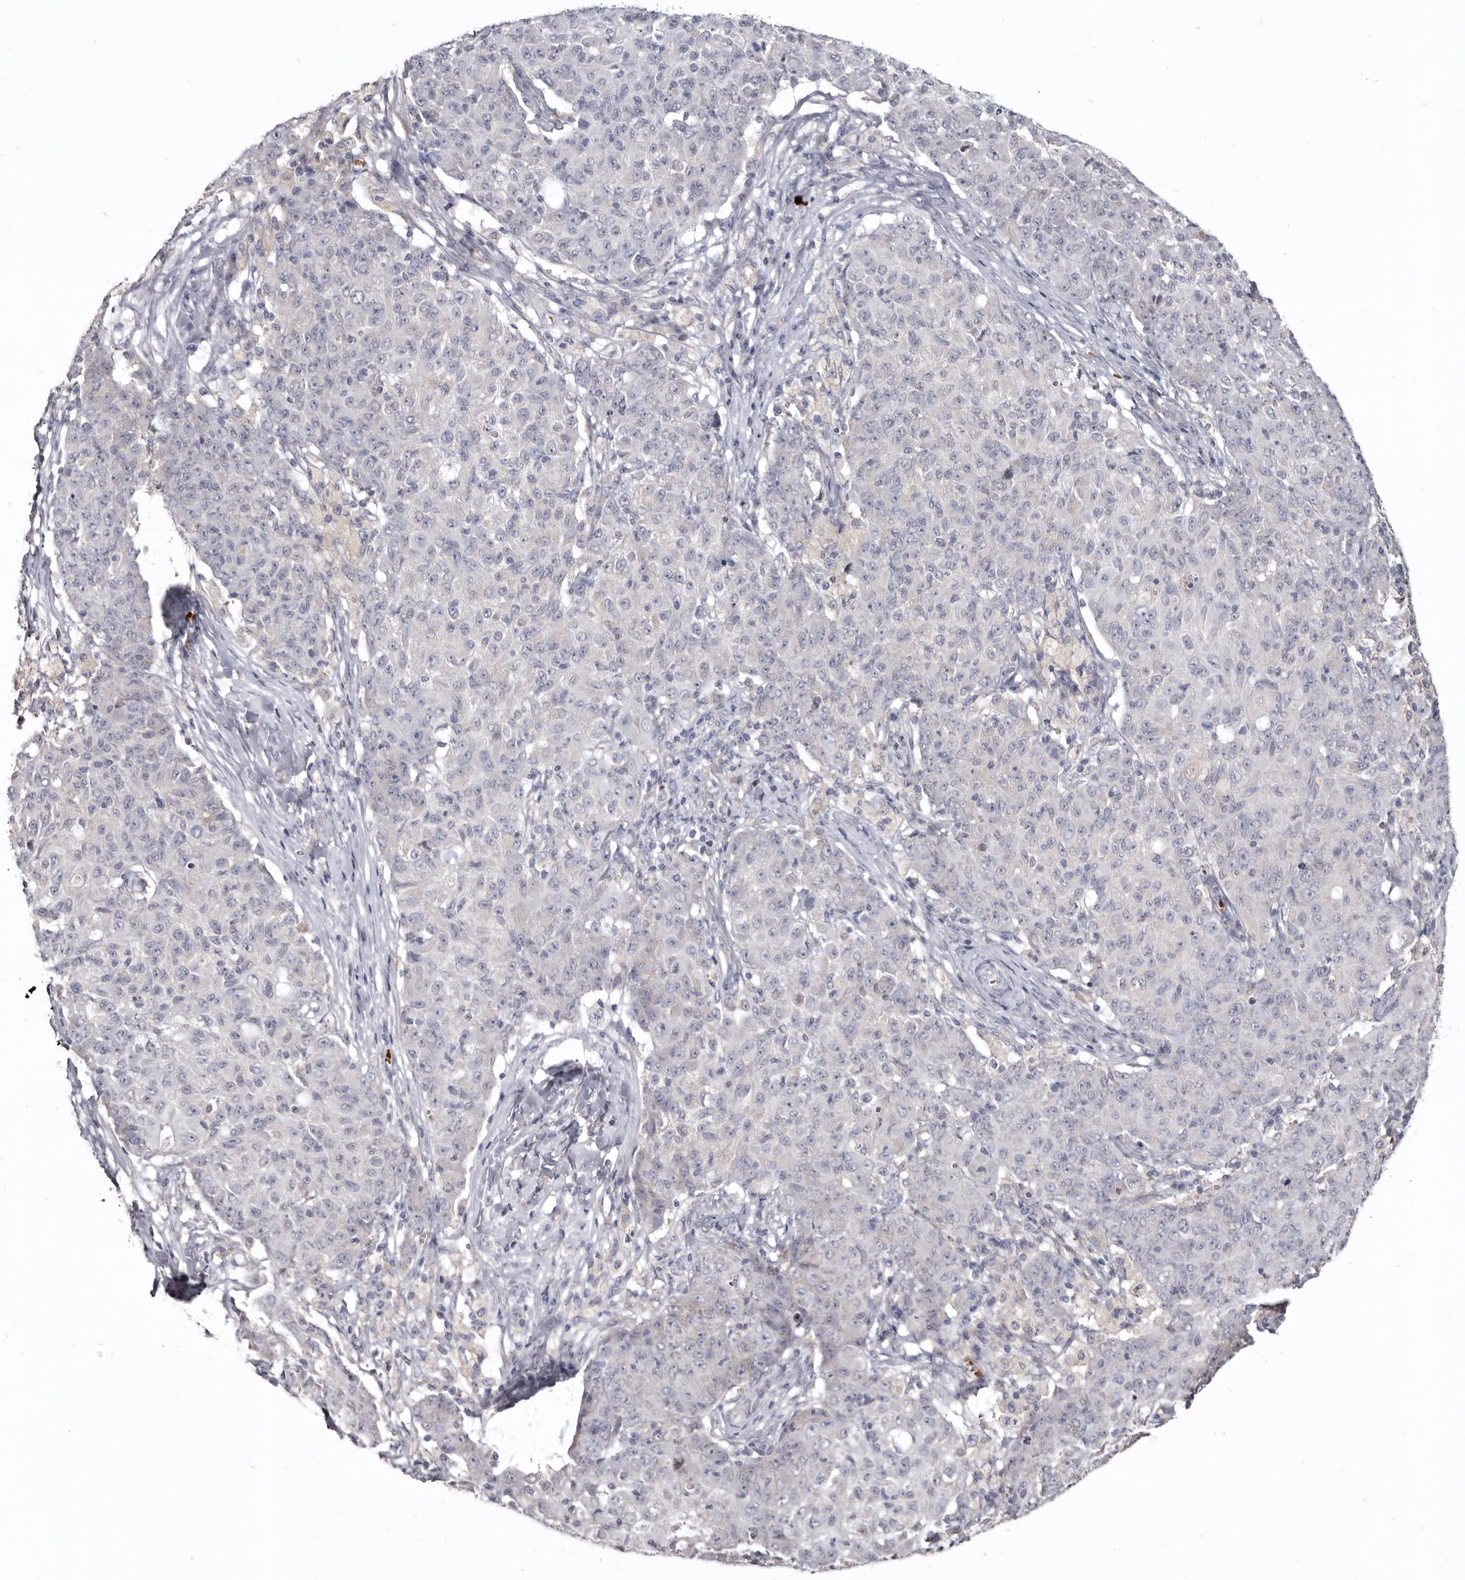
{"staining": {"intensity": "negative", "quantity": "none", "location": "none"}, "tissue": "ovarian cancer", "cell_type": "Tumor cells", "image_type": "cancer", "snomed": [{"axis": "morphology", "description": "Carcinoma, endometroid"}, {"axis": "topography", "description": "Ovary"}], "caption": "This is an immunohistochemistry (IHC) histopathology image of human endometroid carcinoma (ovarian). There is no expression in tumor cells.", "gene": "NENF", "patient": {"sex": "female", "age": 42}}